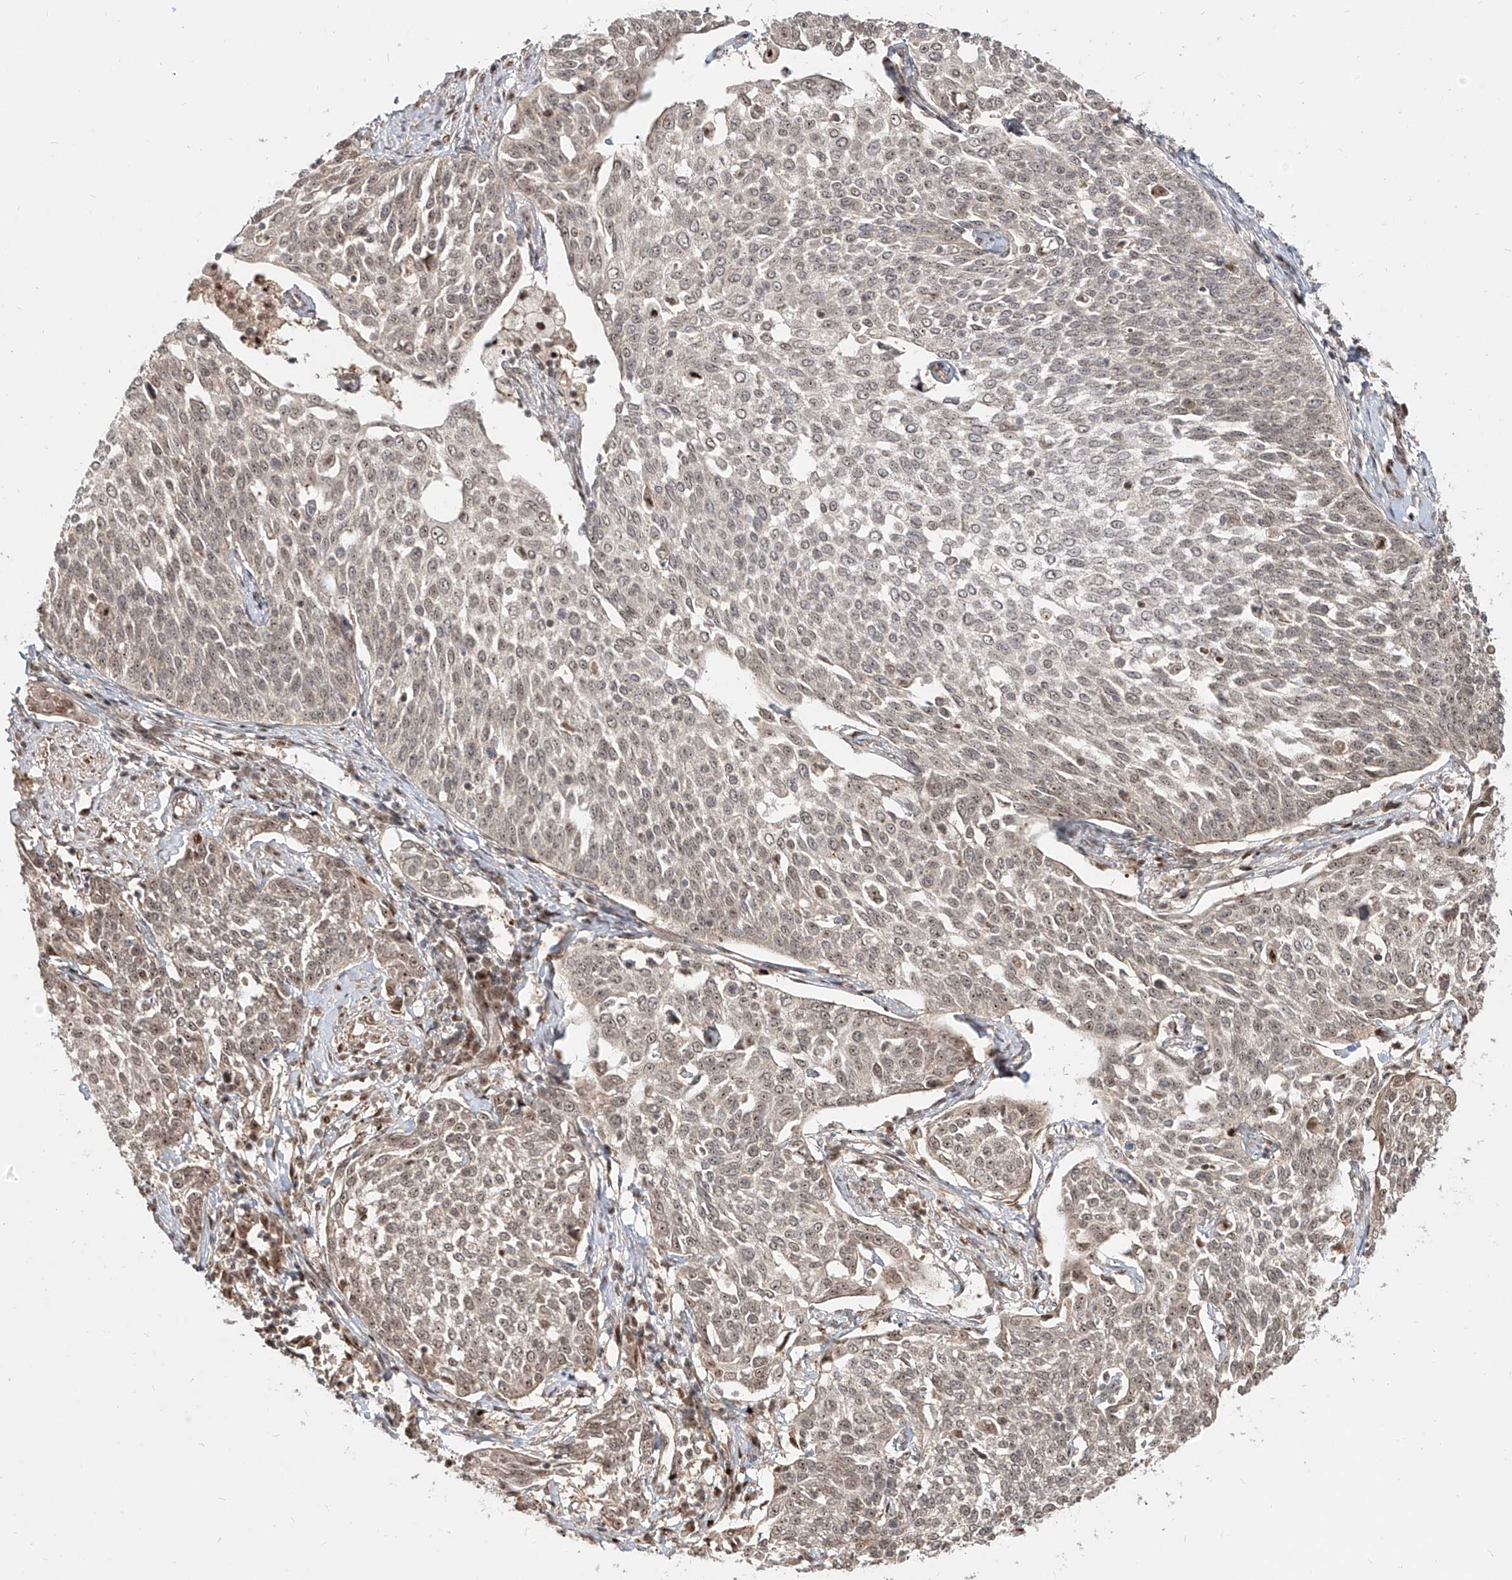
{"staining": {"intensity": "weak", "quantity": "<25%", "location": "nuclear"}, "tissue": "cervical cancer", "cell_type": "Tumor cells", "image_type": "cancer", "snomed": [{"axis": "morphology", "description": "Squamous cell carcinoma, NOS"}, {"axis": "topography", "description": "Cervix"}], "caption": "Tumor cells are negative for protein expression in human cervical cancer.", "gene": "ZNF710", "patient": {"sex": "female", "age": 34}}